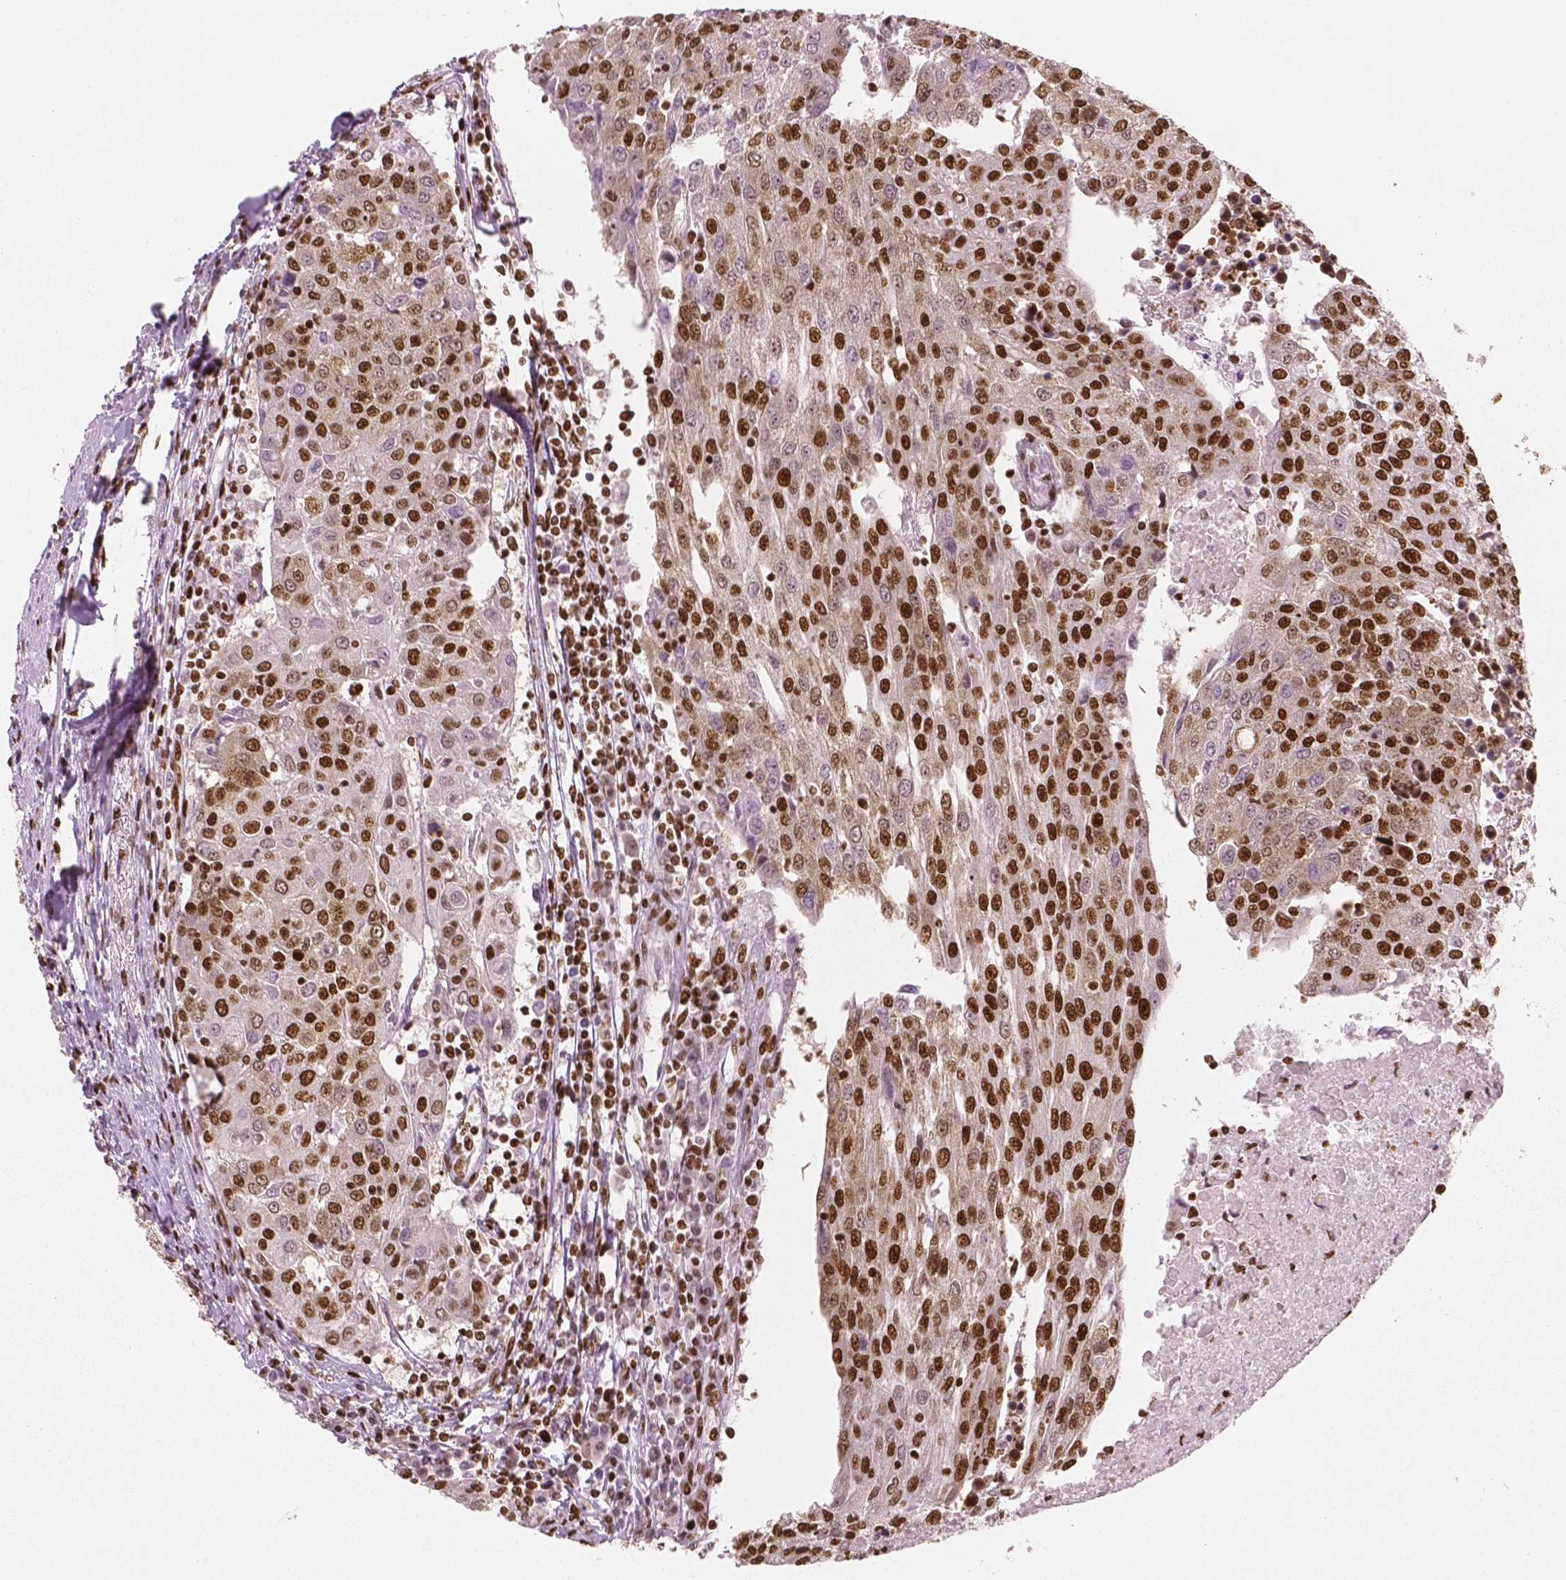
{"staining": {"intensity": "strong", "quantity": ">75%", "location": "nuclear"}, "tissue": "urothelial cancer", "cell_type": "Tumor cells", "image_type": "cancer", "snomed": [{"axis": "morphology", "description": "Urothelial carcinoma, High grade"}, {"axis": "topography", "description": "Urinary bladder"}], "caption": "Immunohistochemical staining of human urothelial cancer reveals high levels of strong nuclear staining in about >75% of tumor cells.", "gene": "BRD4", "patient": {"sex": "female", "age": 85}}